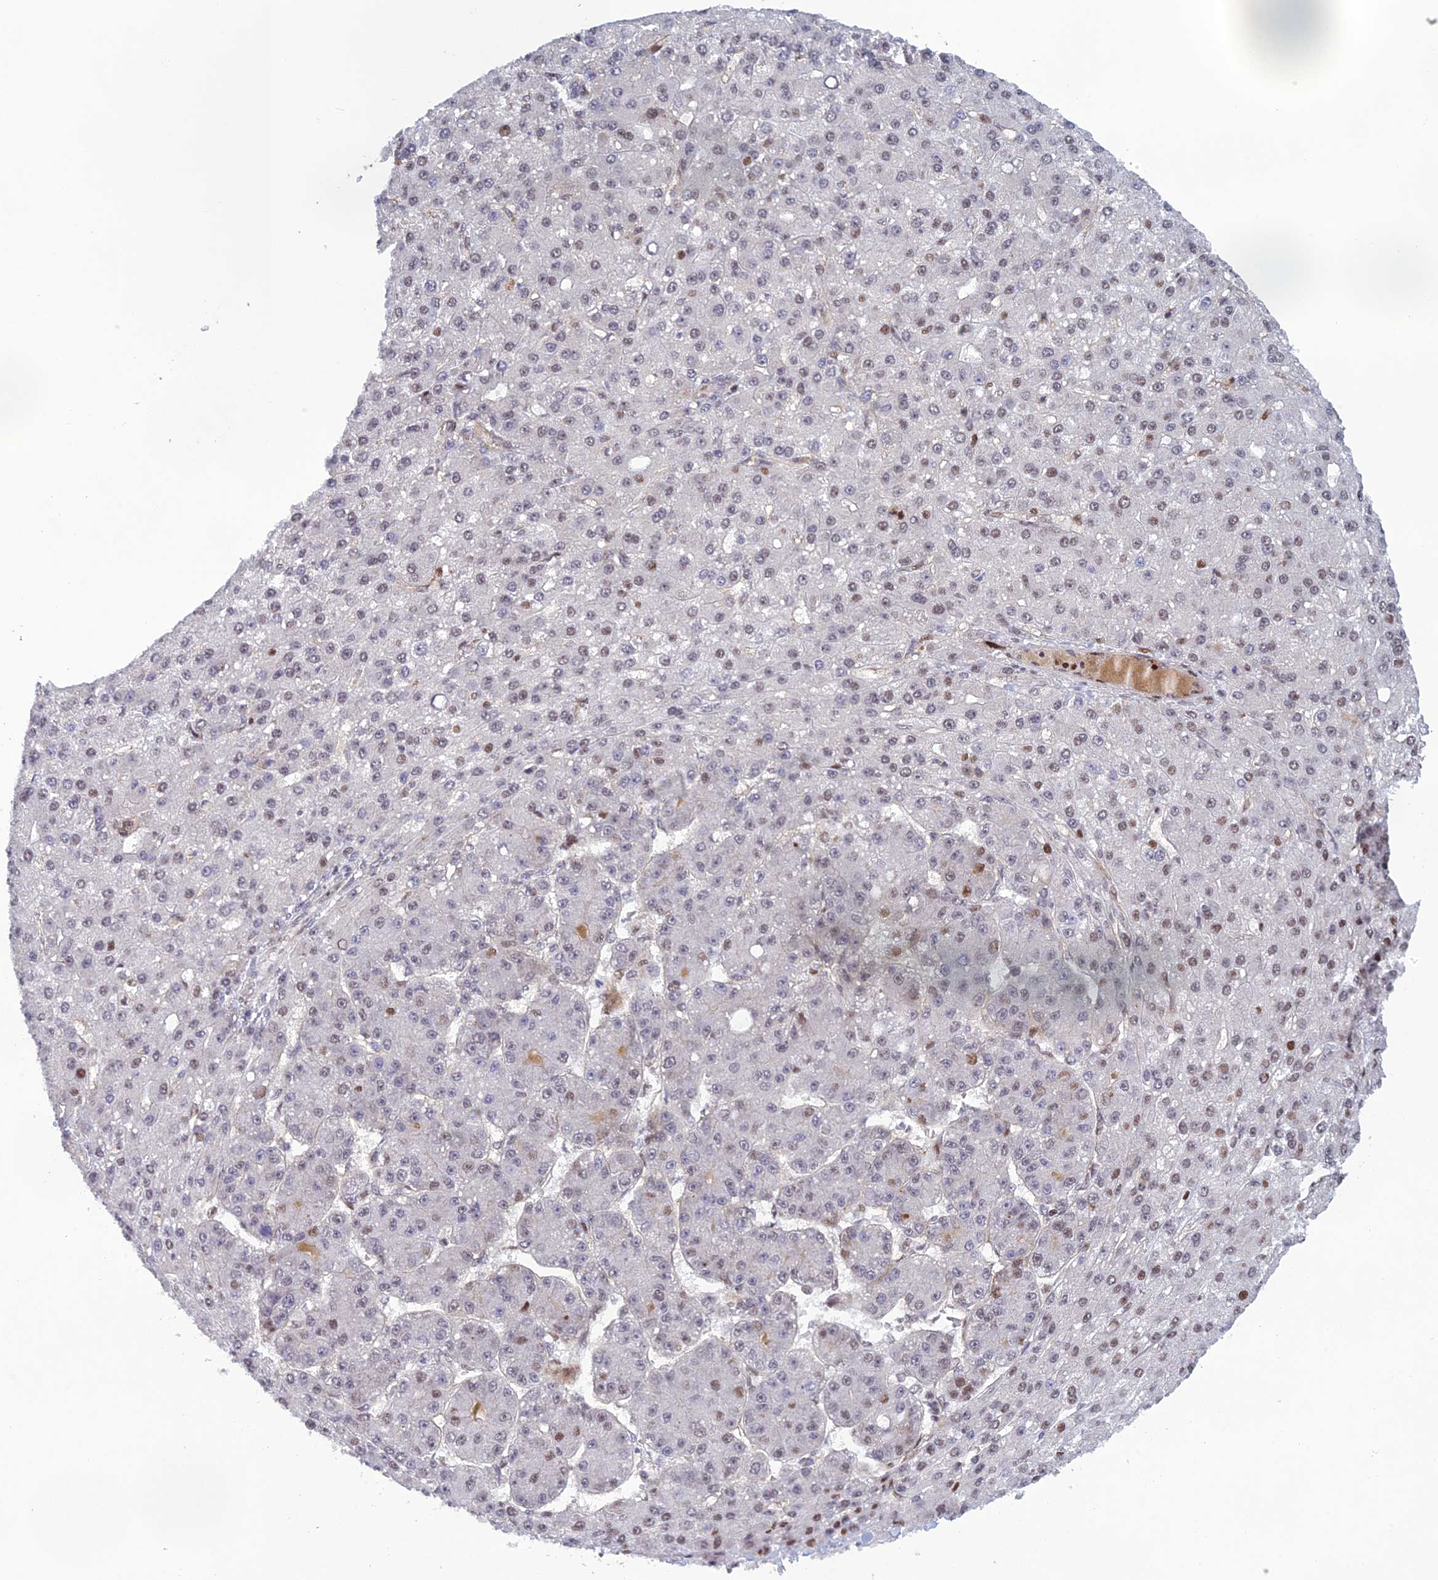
{"staining": {"intensity": "moderate", "quantity": "25%-75%", "location": "nuclear"}, "tissue": "liver cancer", "cell_type": "Tumor cells", "image_type": "cancer", "snomed": [{"axis": "morphology", "description": "Carcinoma, Hepatocellular, NOS"}, {"axis": "topography", "description": "Liver"}], "caption": "Moderate nuclear protein expression is seen in approximately 25%-75% of tumor cells in hepatocellular carcinoma (liver). The staining was performed using DAB (3,3'-diaminobenzidine) to visualize the protein expression in brown, while the nuclei were stained in blue with hematoxylin (Magnification: 20x).", "gene": "RANBP3", "patient": {"sex": "male", "age": 67}}